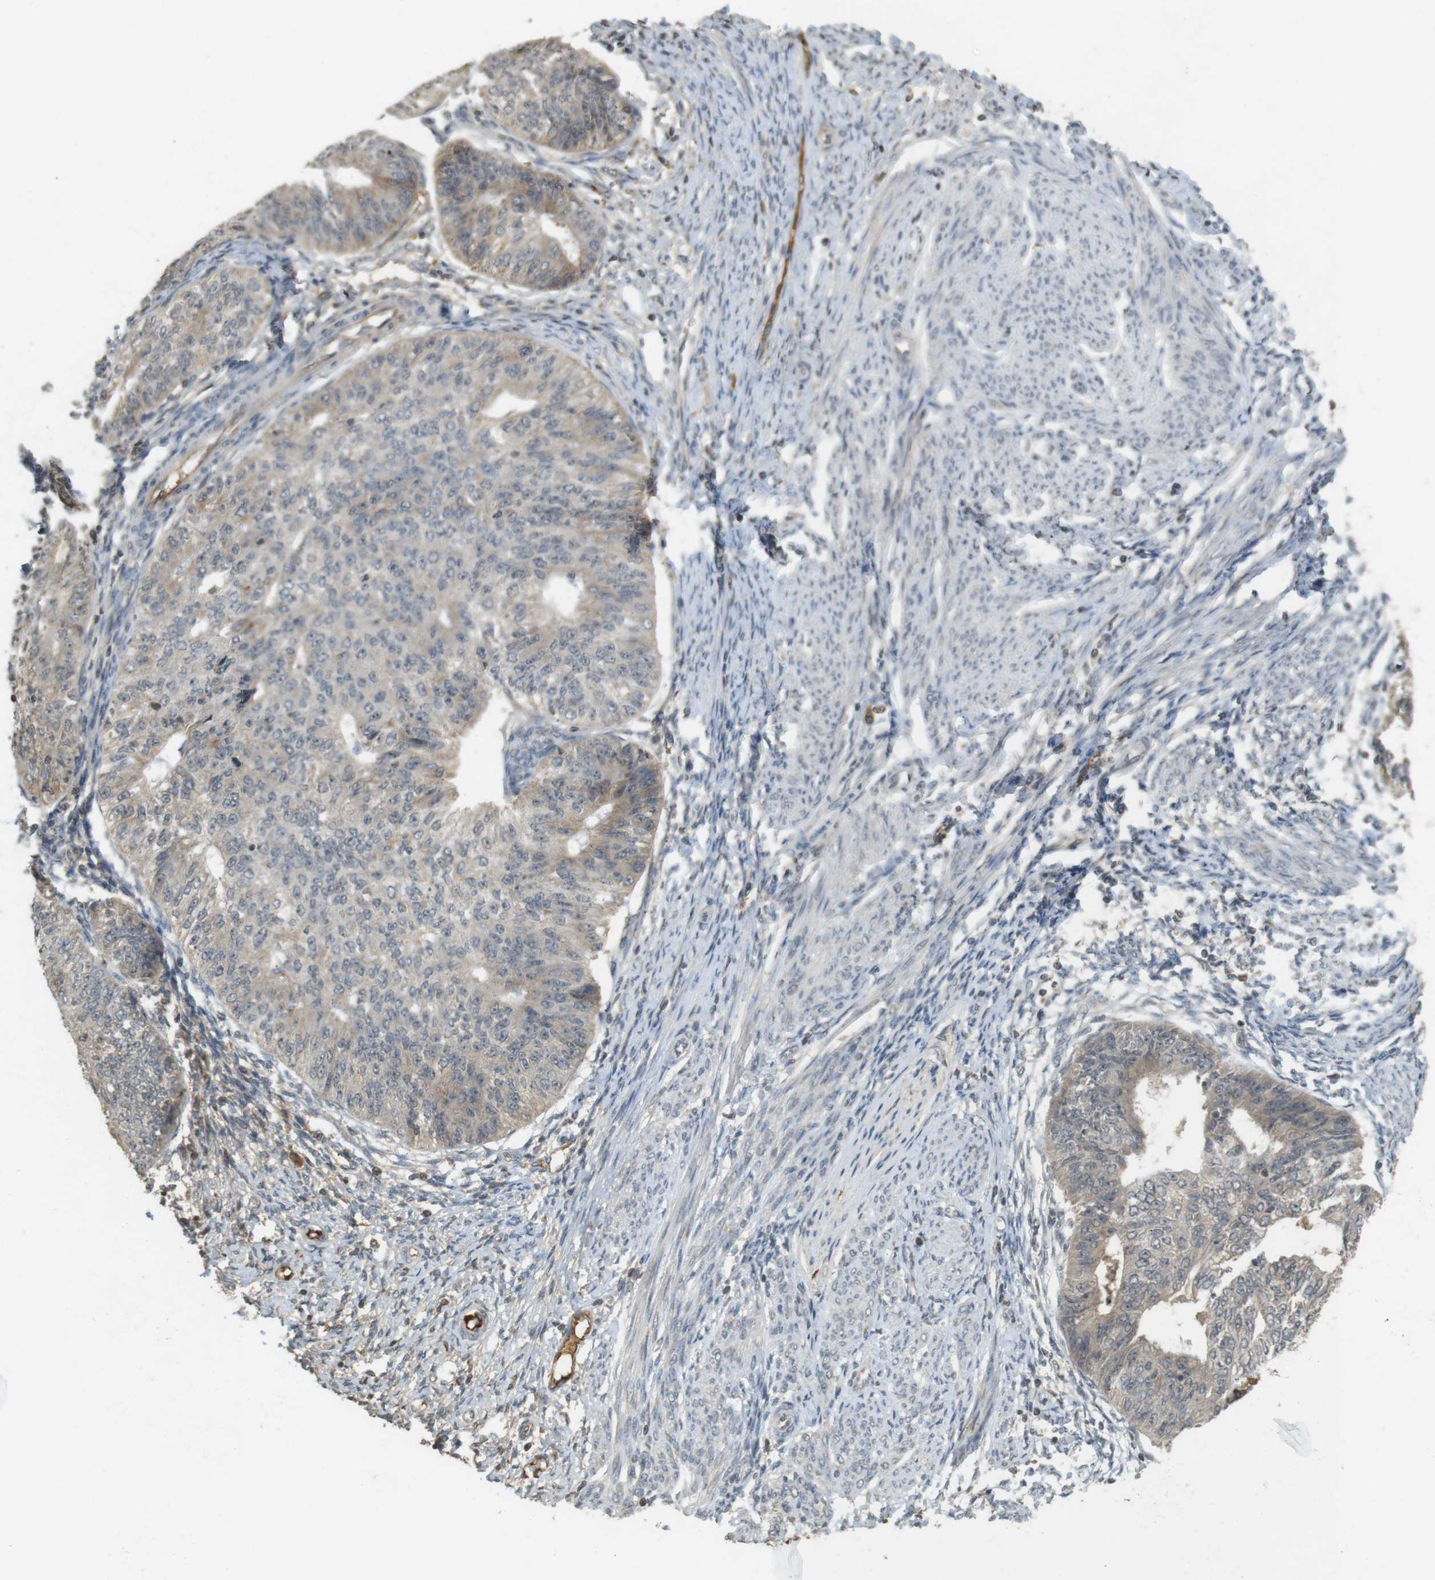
{"staining": {"intensity": "weak", "quantity": "<25%", "location": "cytoplasmic/membranous"}, "tissue": "endometrial cancer", "cell_type": "Tumor cells", "image_type": "cancer", "snomed": [{"axis": "morphology", "description": "Adenocarcinoma, NOS"}, {"axis": "topography", "description": "Endometrium"}], "caption": "This is a histopathology image of IHC staining of endometrial adenocarcinoma, which shows no staining in tumor cells. (Brightfield microscopy of DAB (3,3'-diaminobenzidine) immunohistochemistry (IHC) at high magnification).", "gene": "SRR", "patient": {"sex": "female", "age": 32}}